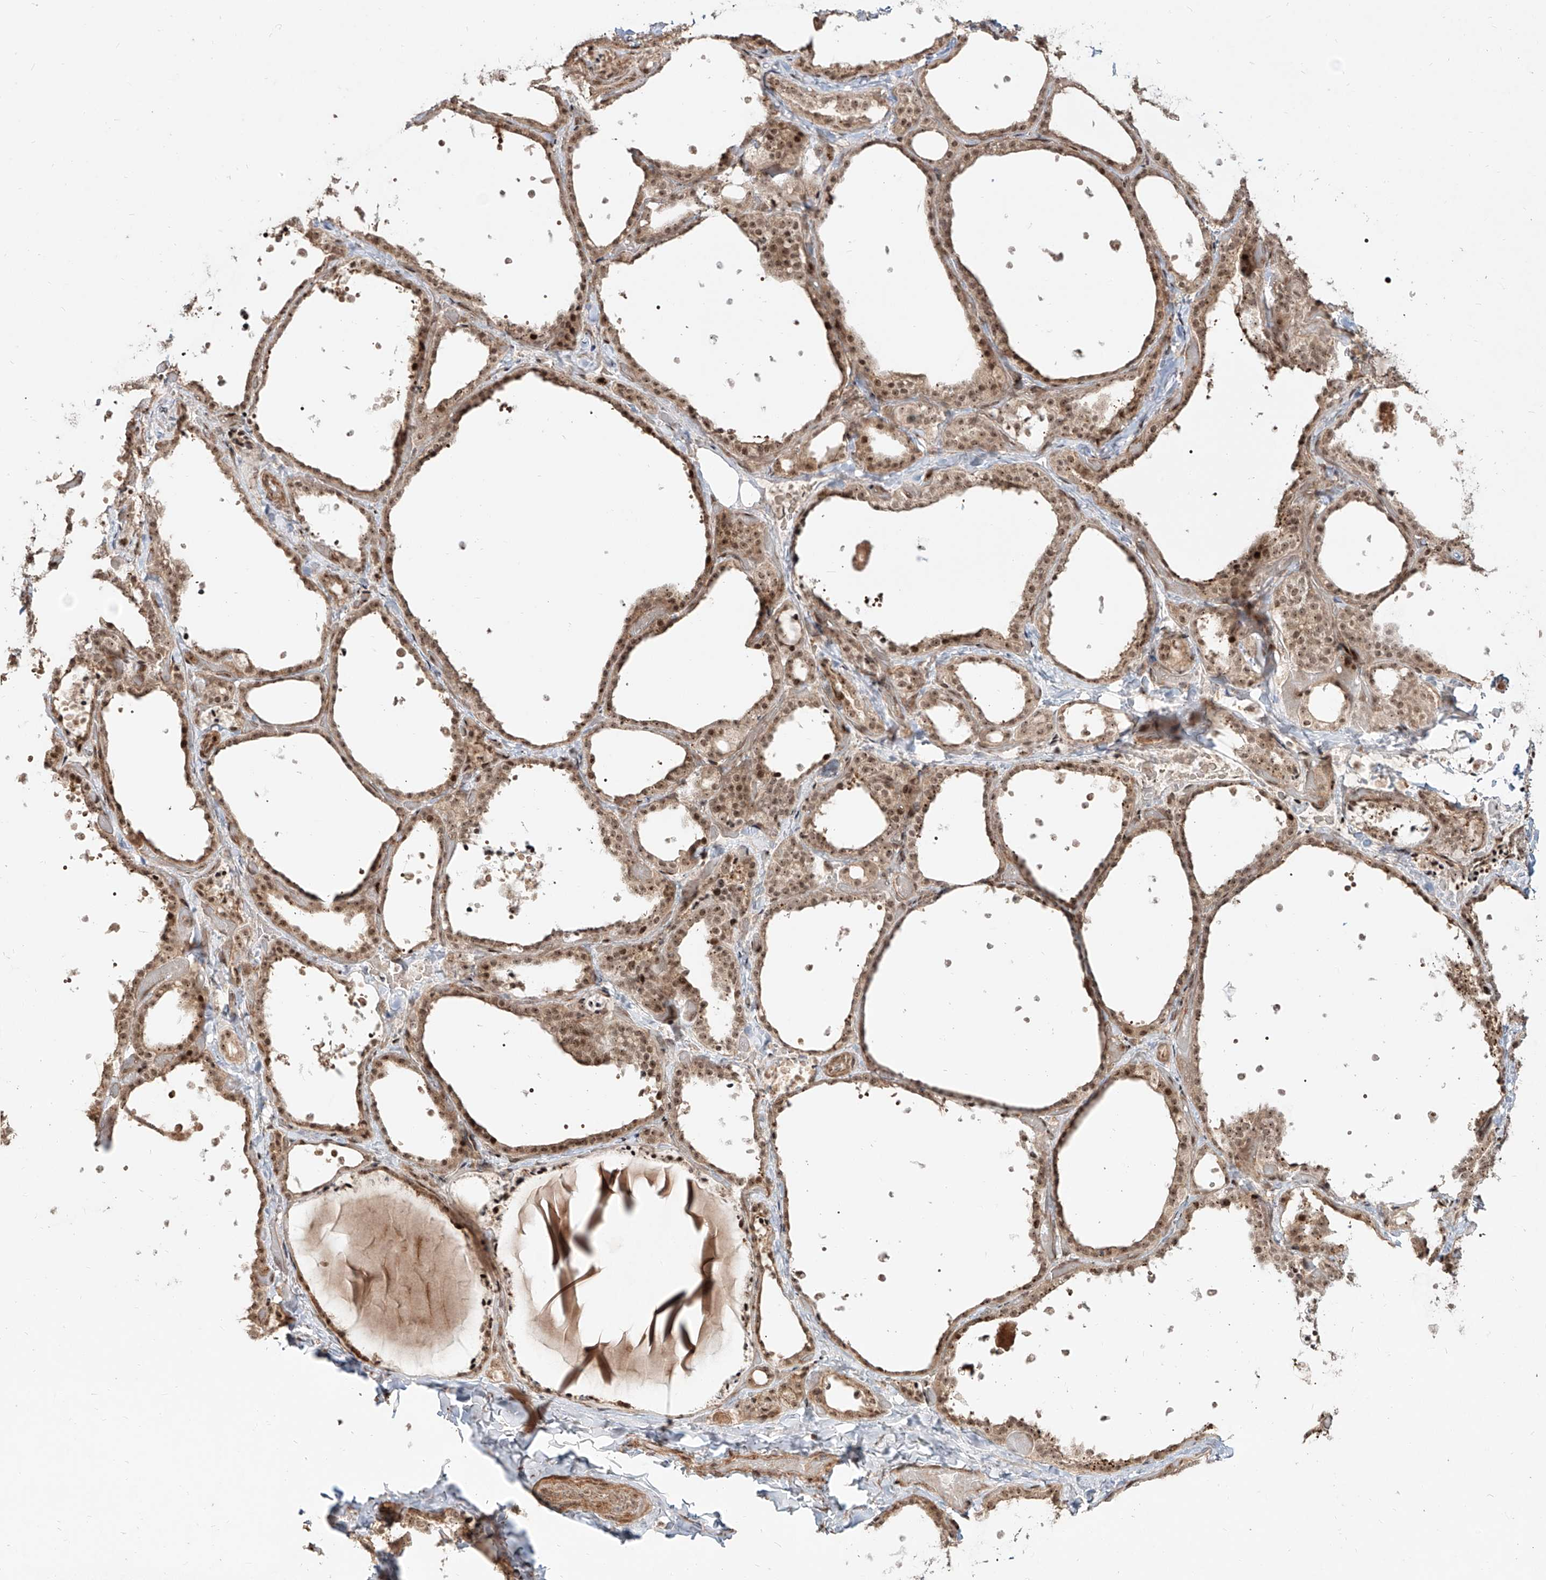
{"staining": {"intensity": "moderate", "quantity": ">75%", "location": "cytoplasmic/membranous,nuclear"}, "tissue": "thyroid gland", "cell_type": "Glandular cells", "image_type": "normal", "snomed": [{"axis": "morphology", "description": "Normal tissue, NOS"}, {"axis": "topography", "description": "Thyroid gland"}], "caption": "The micrograph displays a brown stain indicating the presence of a protein in the cytoplasmic/membranous,nuclear of glandular cells in thyroid gland.", "gene": "ZNF710", "patient": {"sex": "female", "age": 44}}